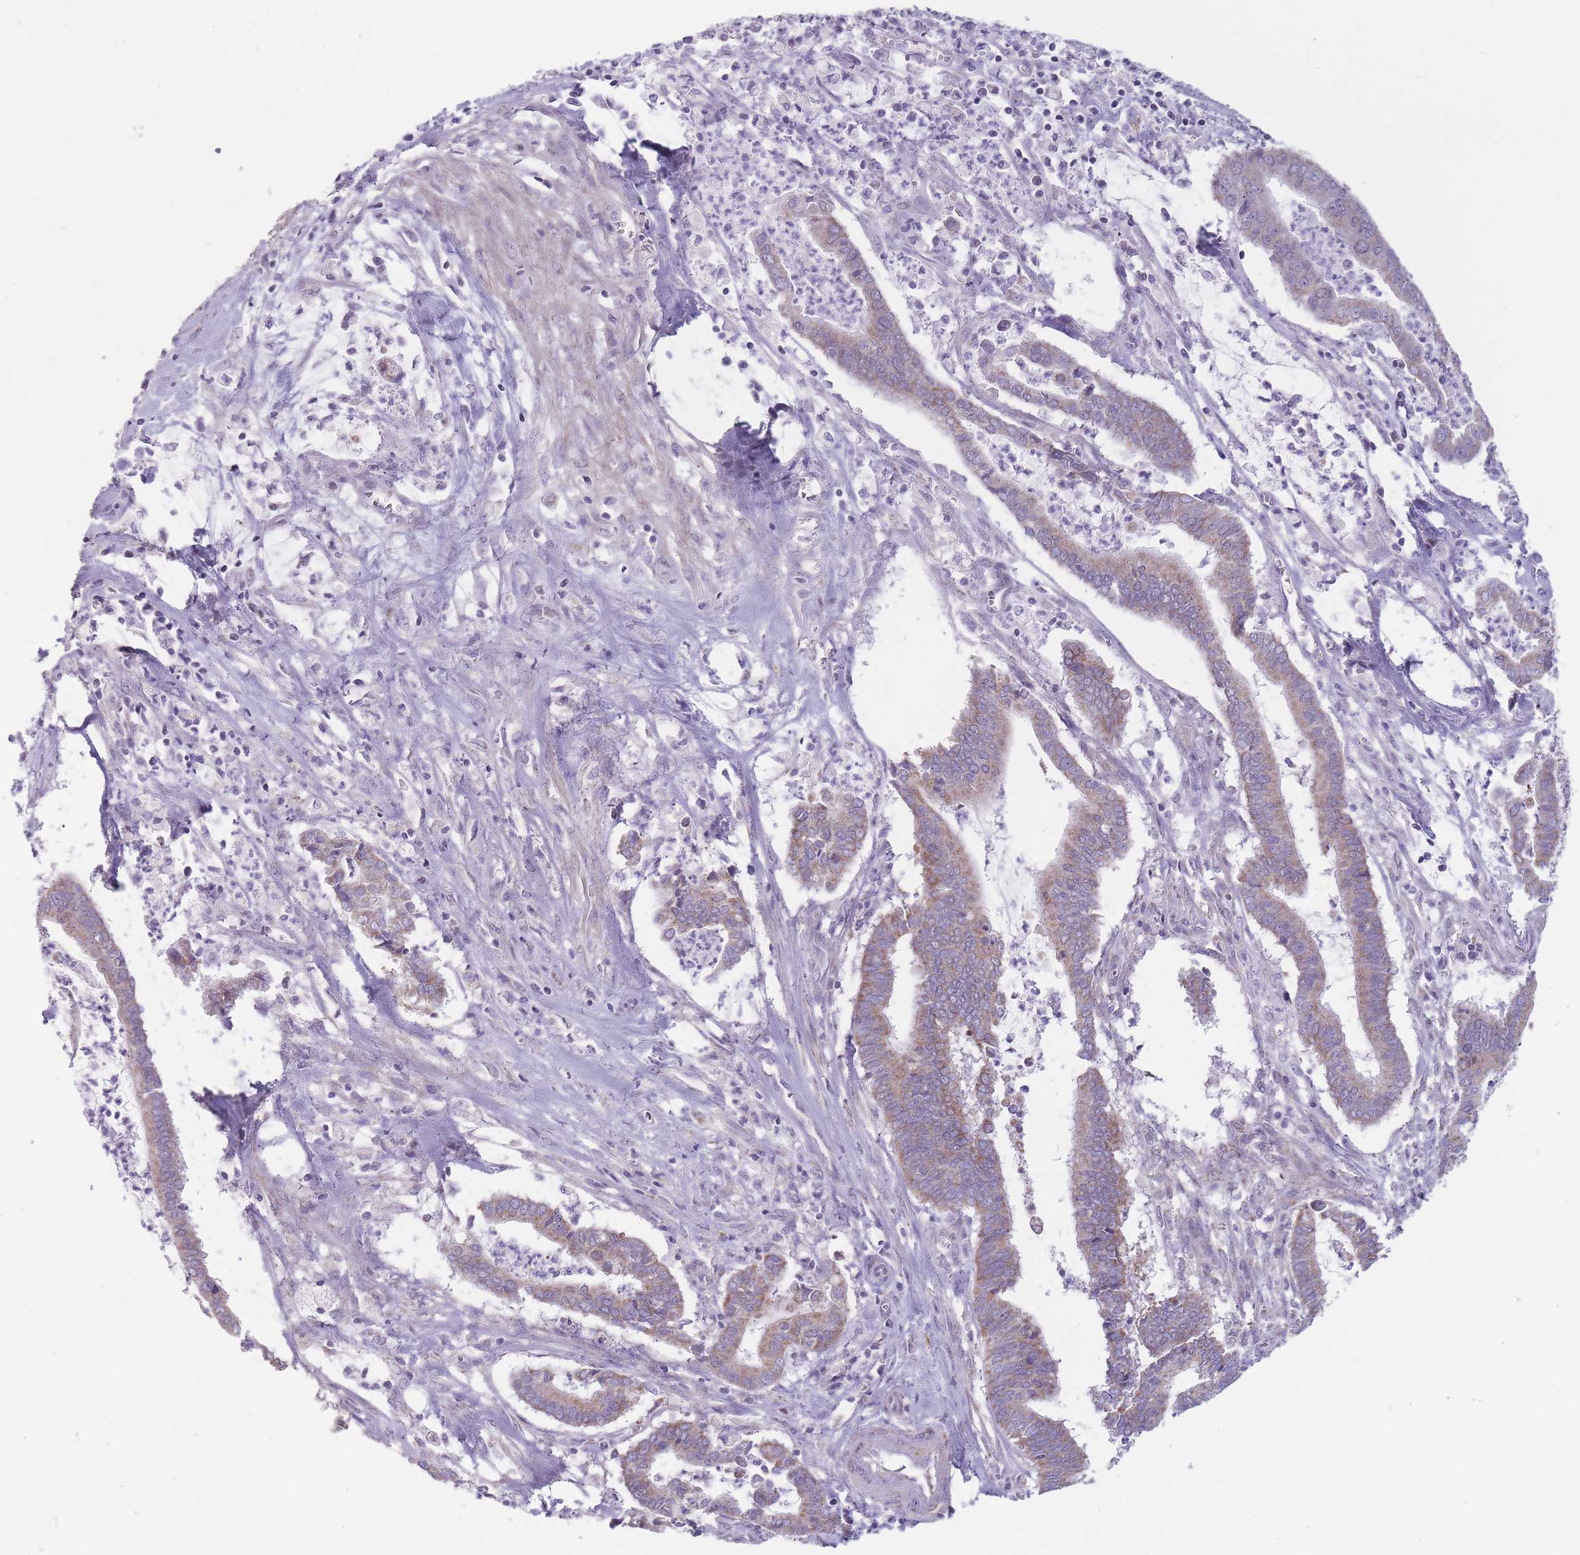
{"staining": {"intensity": "moderate", "quantity": ">75%", "location": "cytoplasmic/membranous"}, "tissue": "cervical cancer", "cell_type": "Tumor cells", "image_type": "cancer", "snomed": [{"axis": "morphology", "description": "Adenocarcinoma, NOS"}, {"axis": "topography", "description": "Cervix"}], "caption": "Cervical cancer was stained to show a protein in brown. There is medium levels of moderate cytoplasmic/membranous positivity in about >75% of tumor cells. The staining is performed using DAB brown chromogen to label protein expression. The nuclei are counter-stained blue using hematoxylin.", "gene": "ZBTB24", "patient": {"sex": "female", "age": 44}}